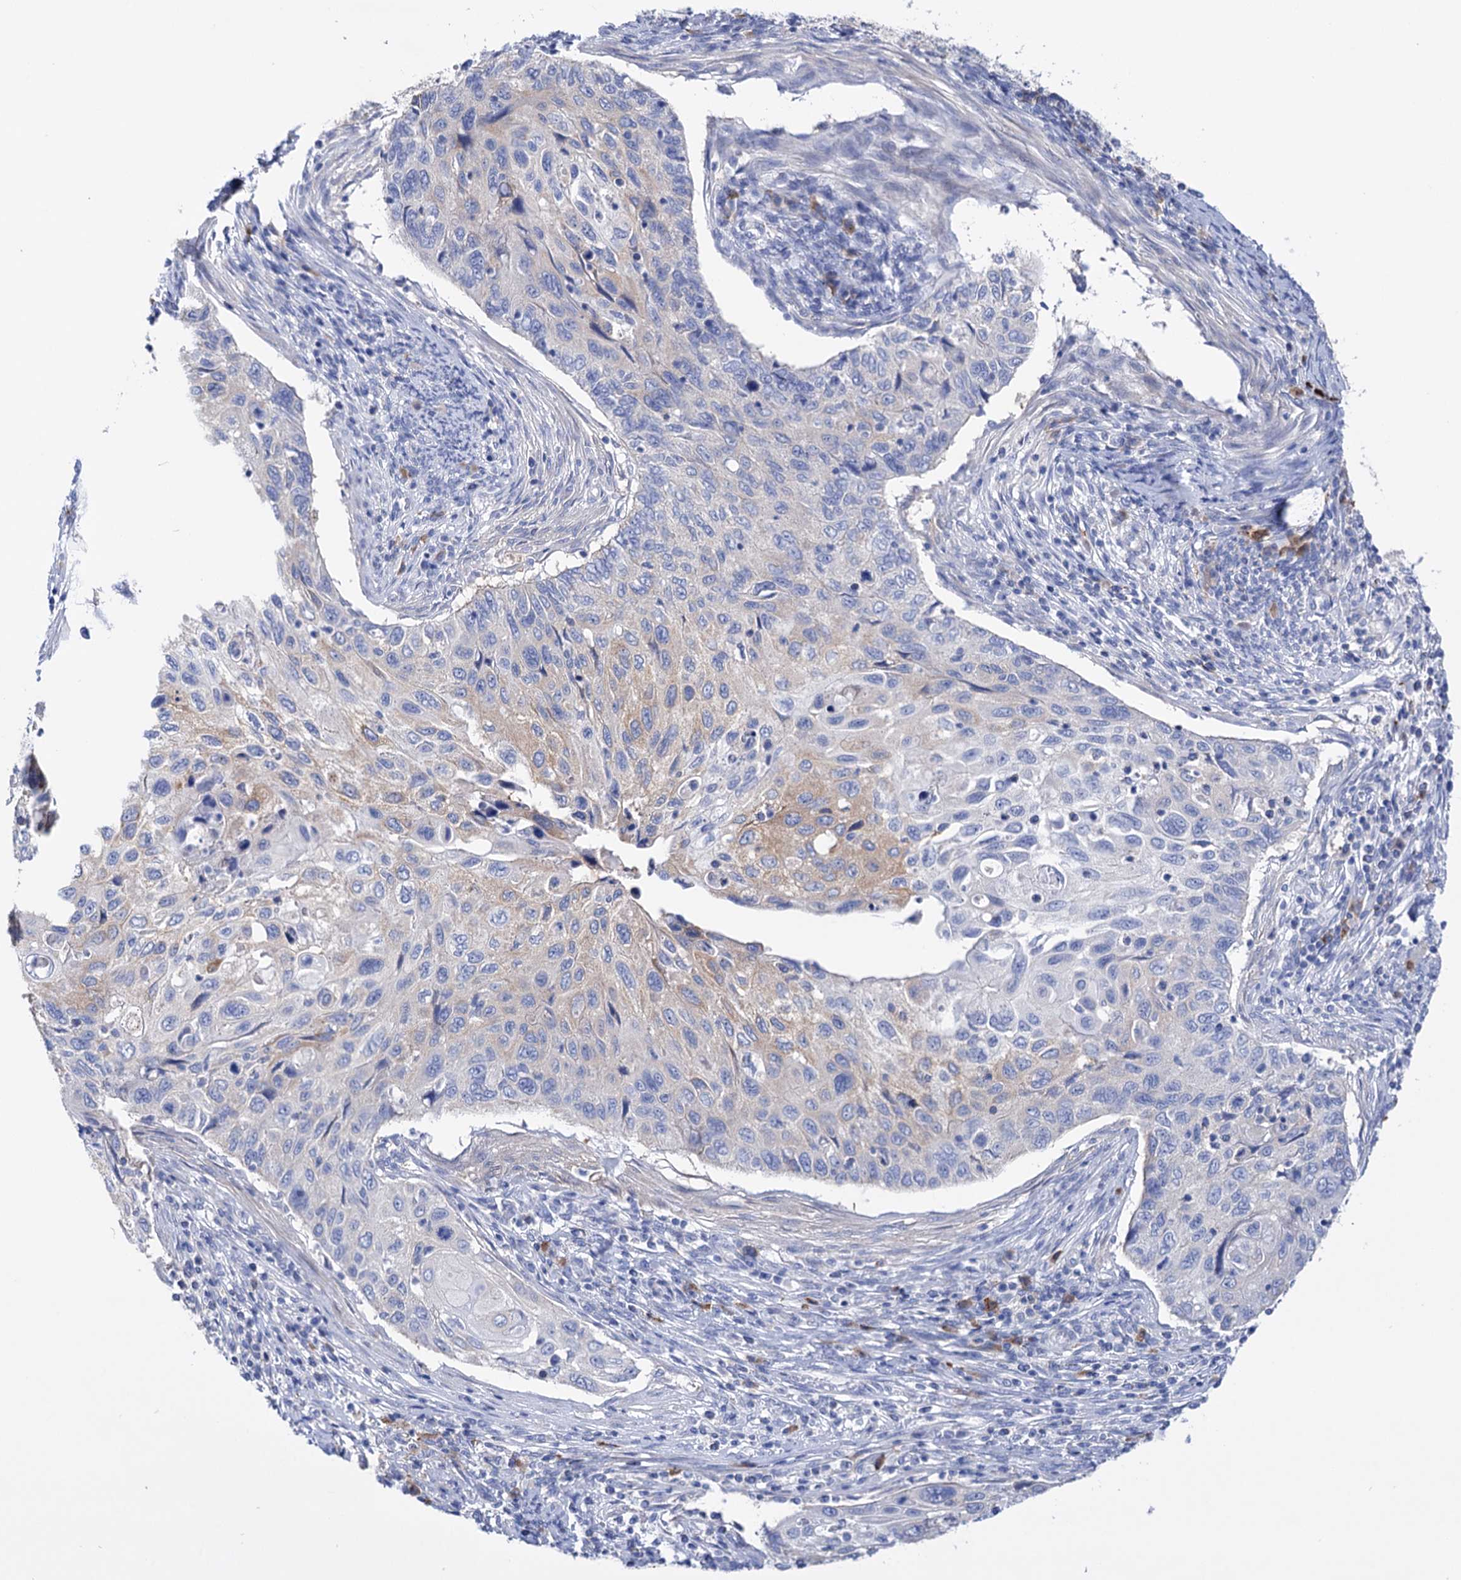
{"staining": {"intensity": "weak", "quantity": "<25%", "location": "cytoplasmic/membranous"}, "tissue": "cervical cancer", "cell_type": "Tumor cells", "image_type": "cancer", "snomed": [{"axis": "morphology", "description": "Squamous cell carcinoma, NOS"}, {"axis": "topography", "description": "Cervix"}], "caption": "Photomicrograph shows no protein staining in tumor cells of cervical cancer (squamous cell carcinoma) tissue.", "gene": "BBS4", "patient": {"sex": "female", "age": 70}}